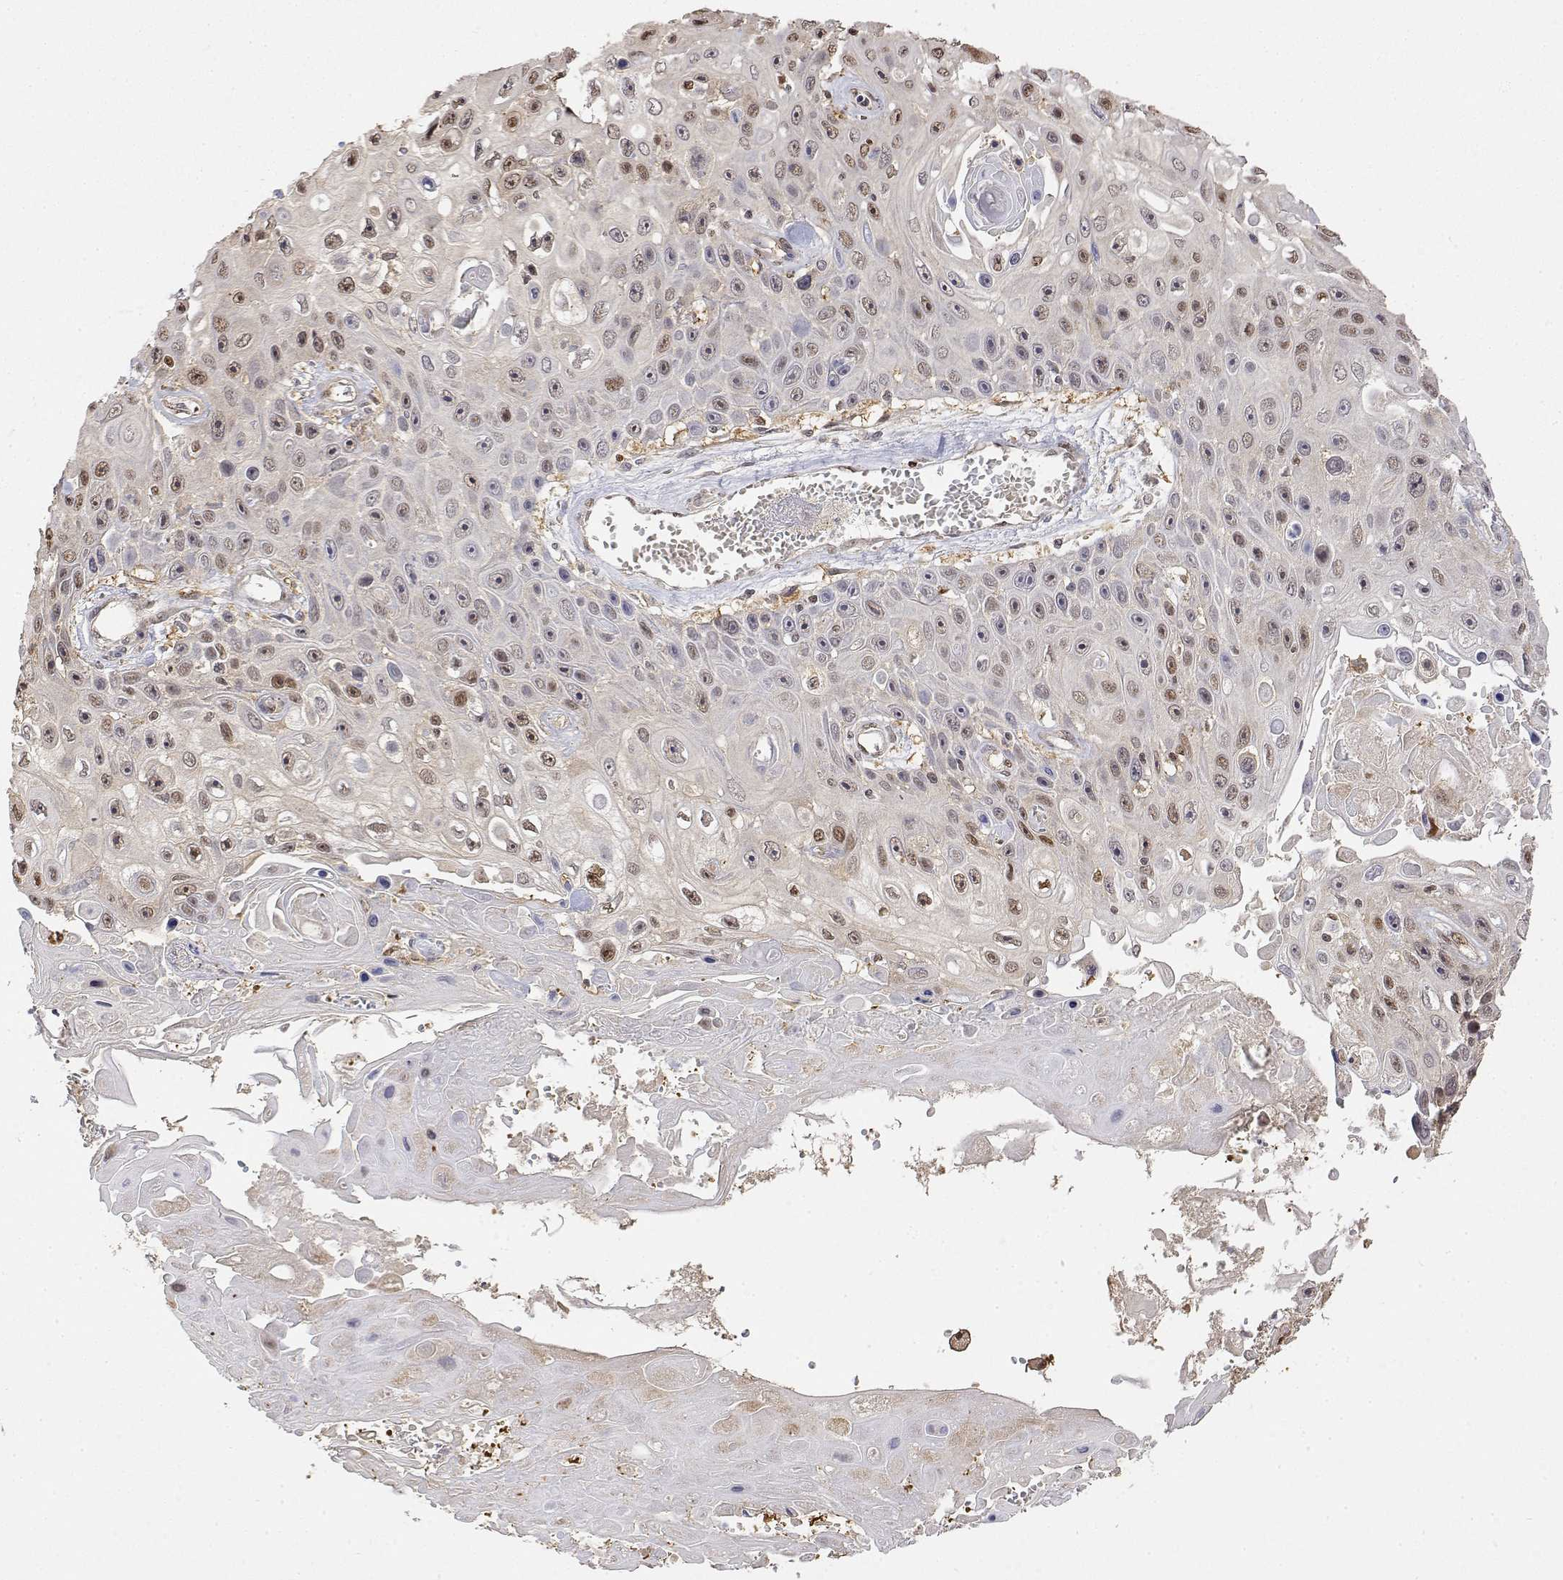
{"staining": {"intensity": "moderate", "quantity": "25%-75%", "location": "nuclear"}, "tissue": "skin cancer", "cell_type": "Tumor cells", "image_type": "cancer", "snomed": [{"axis": "morphology", "description": "Squamous cell carcinoma, NOS"}, {"axis": "topography", "description": "Skin"}], "caption": "Immunohistochemical staining of skin cancer (squamous cell carcinoma) displays medium levels of moderate nuclear expression in about 25%-75% of tumor cells.", "gene": "TPI1", "patient": {"sex": "male", "age": 82}}